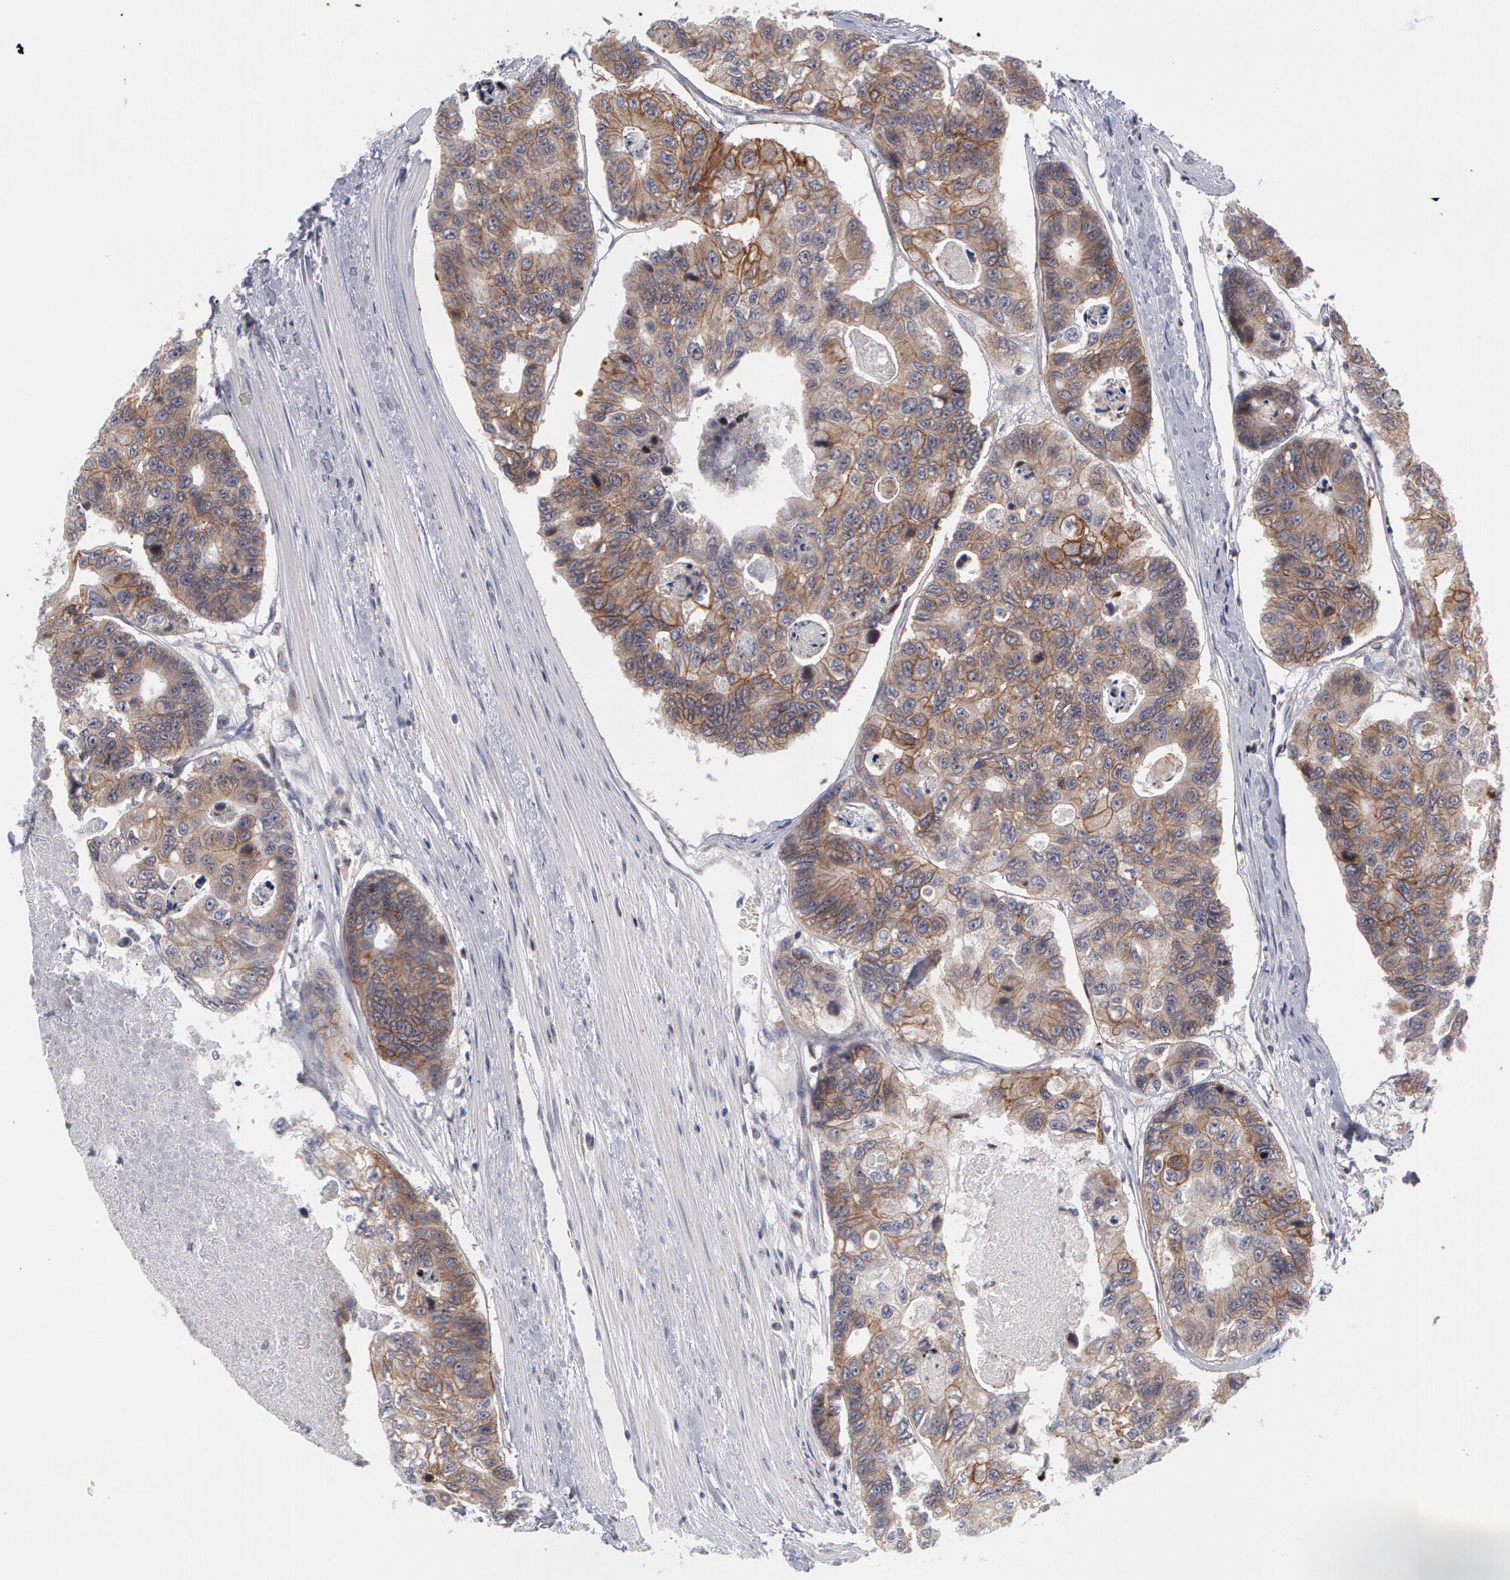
{"staining": {"intensity": "moderate", "quantity": ">75%", "location": "cytoplasmic/membranous"}, "tissue": "colorectal cancer", "cell_type": "Tumor cells", "image_type": "cancer", "snomed": [{"axis": "morphology", "description": "Adenocarcinoma, NOS"}, {"axis": "topography", "description": "Colon"}], "caption": "IHC micrograph of neoplastic tissue: colorectal cancer (adenocarcinoma) stained using IHC demonstrates medium levels of moderate protein expression localized specifically in the cytoplasmic/membranous of tumor cells, appearing as a cytoplasmic/membranous brown color.", "gene": "ERBB2", "patient": {"sex": "female", "age": 86}}